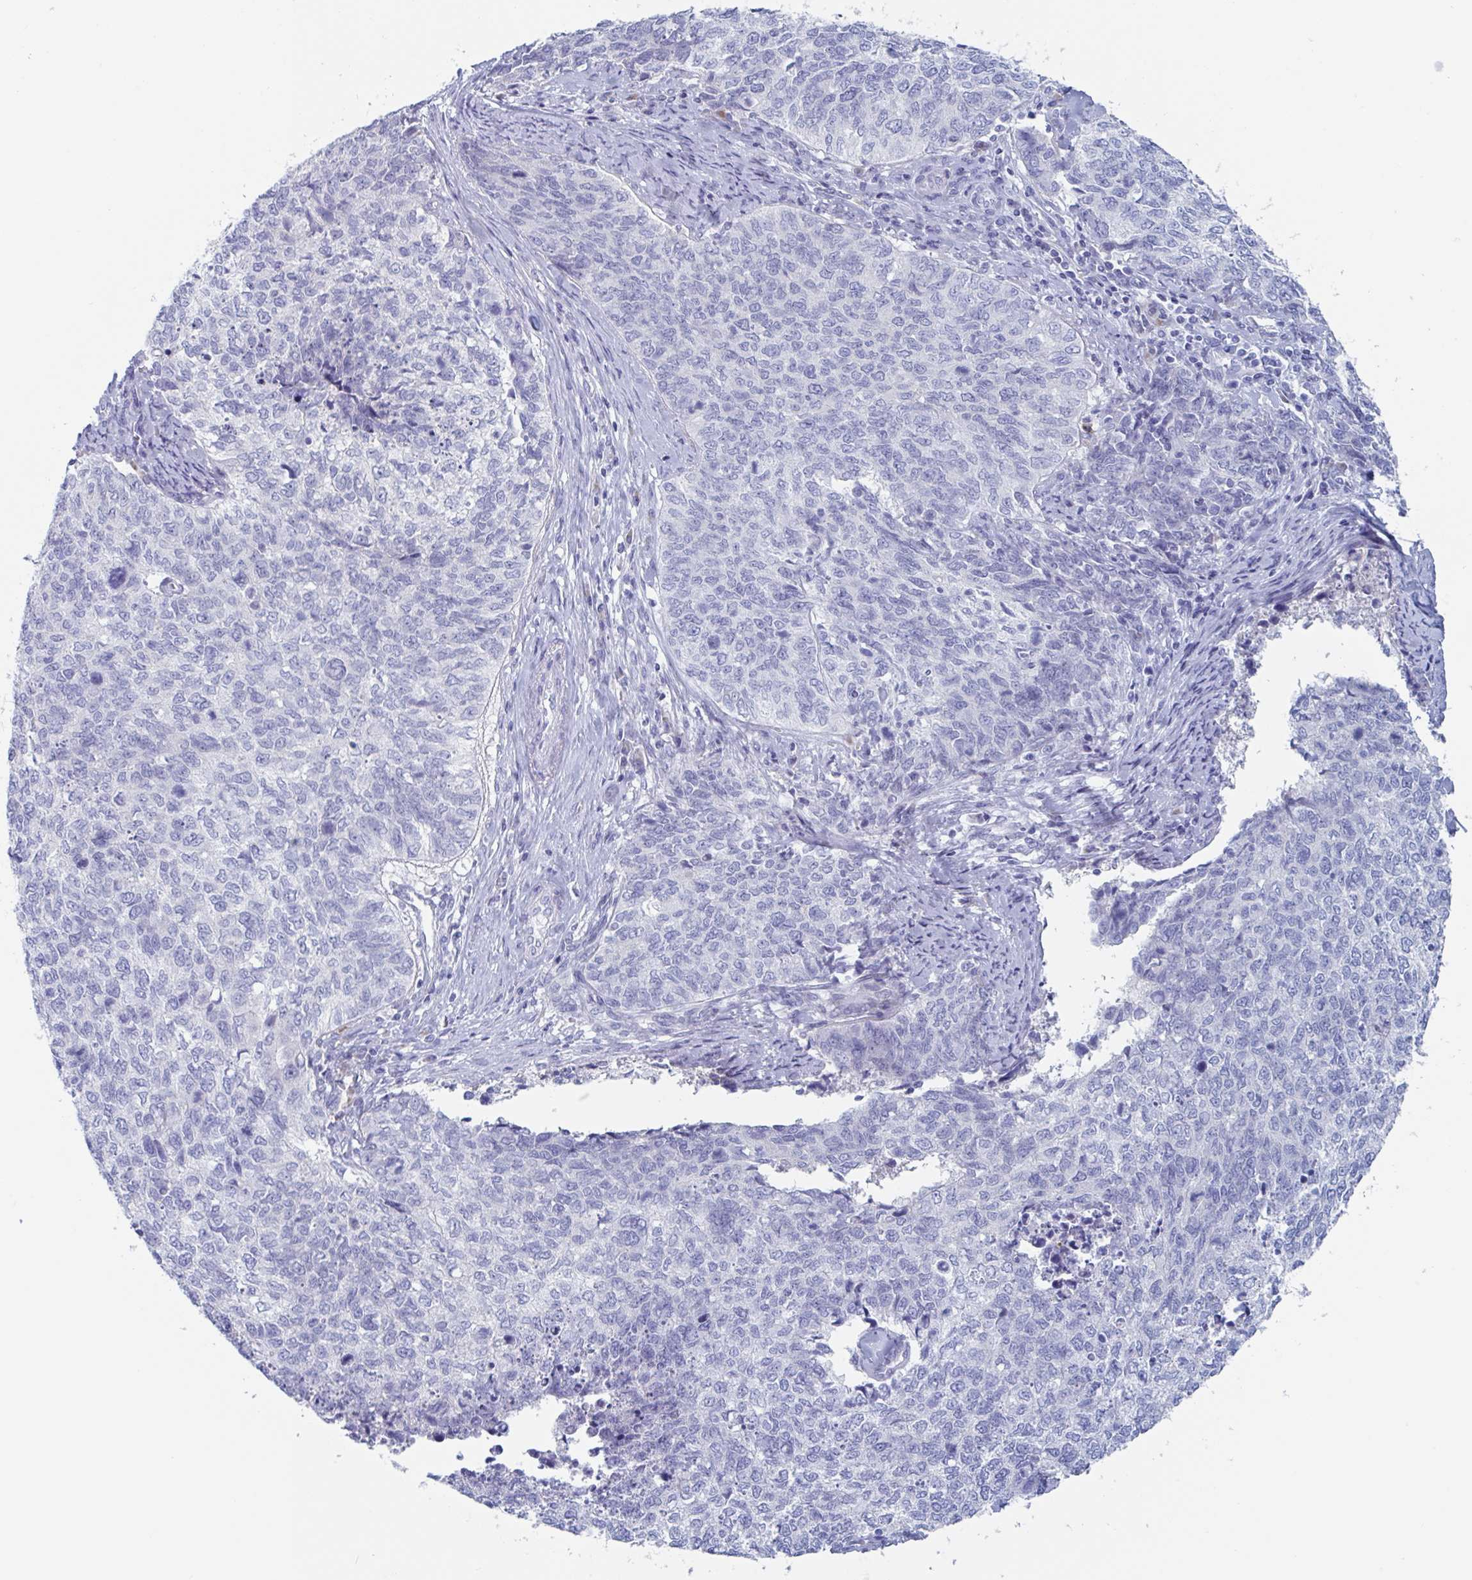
{"staining": {"intensity": "negative", "quantity": "none", "location": "none"}, "tissue": "cervical cancer", "cell_type": "Tumor cells", "image_type": "cancer", "snomed": [{"axis": "morphology", "description": "Adenocarcinoma, NOS"}, {"axis": "topography", "description": "Cervix"}], "caption": "Micrograph shows no significant protein expression in tumor cells of cervical adenocarcinoma.", "gene": "NT5C3B", "patient": {"sex": "female", "age": 63}}